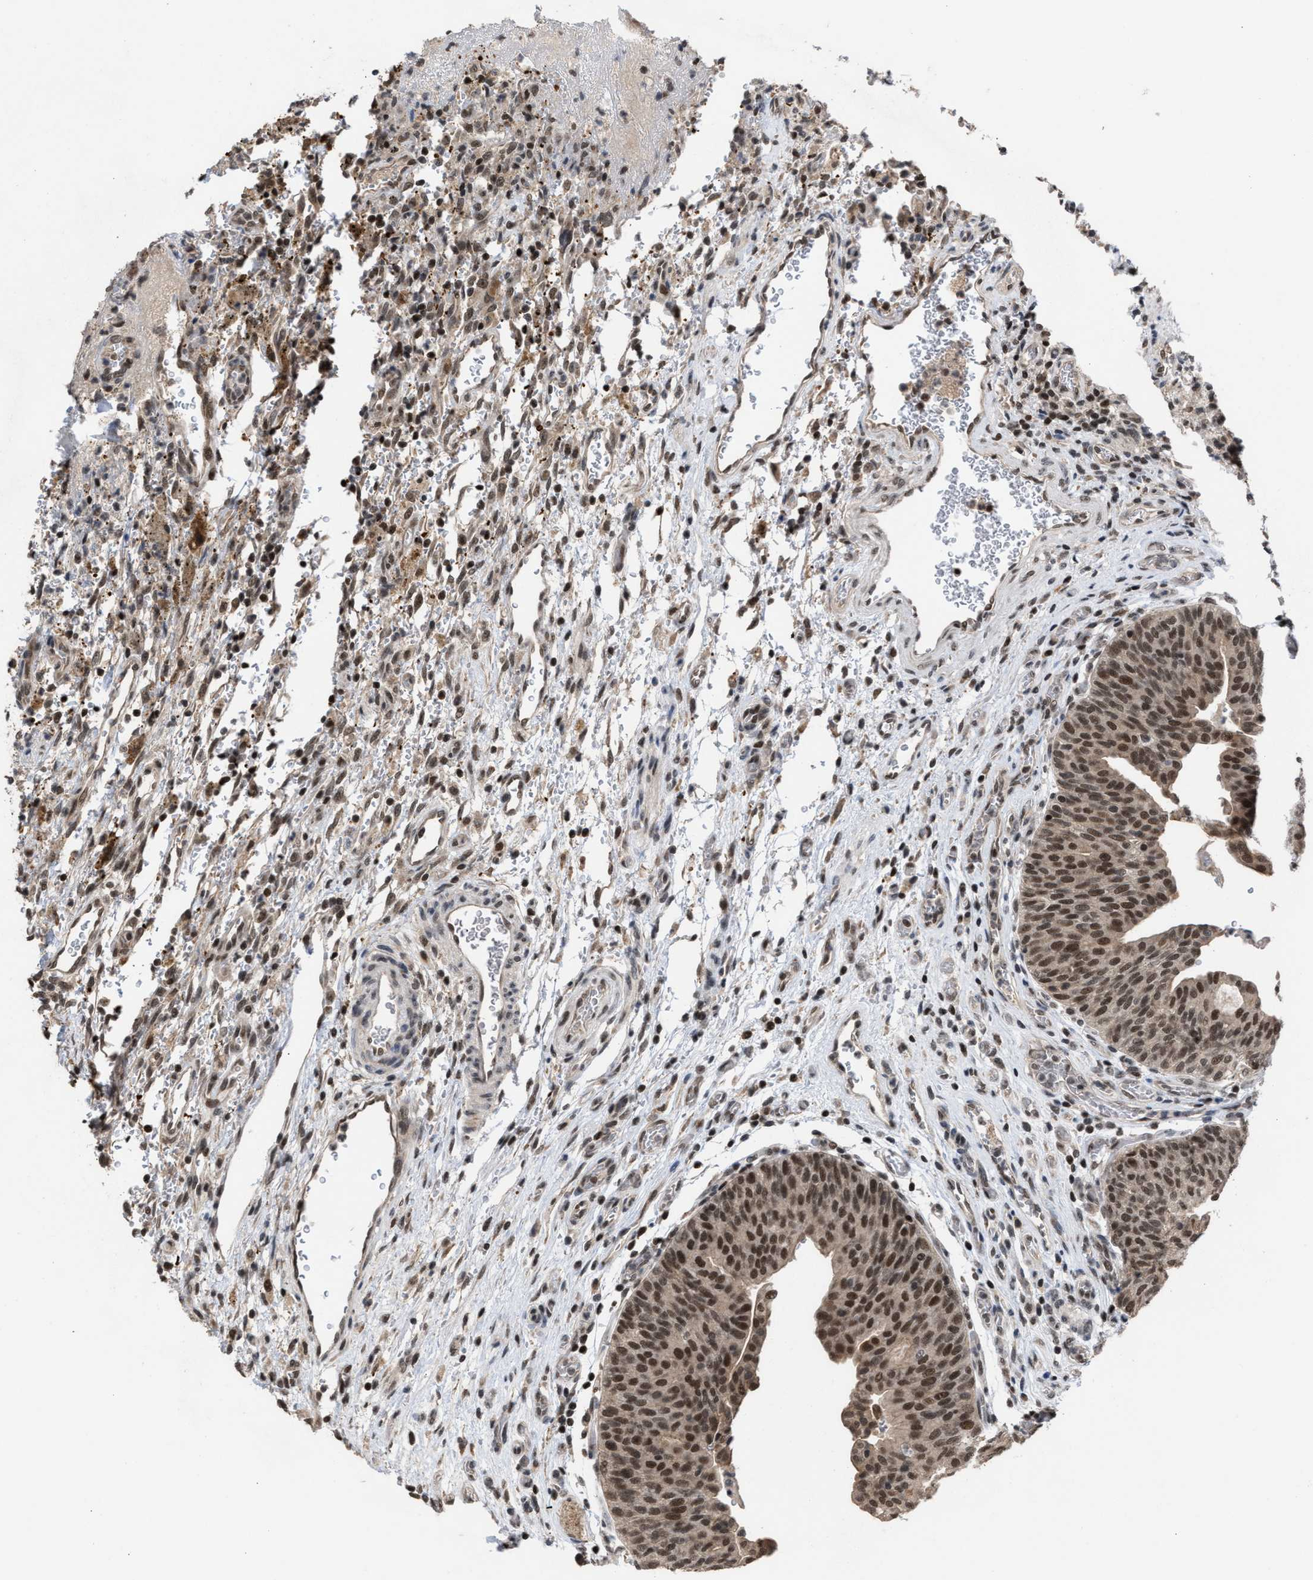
{"staining": {"intensity": "moderate", "quantity": ">75%", "location": "nuclear"}, "tissue": "urothelial cancer", "cell_type": "Tumor cells", "image_type": "cancer", "snomed": [{"axis": "morphology", "description": "Urothelial carcinoma, Low grade"}, {"axis": "morphology", "description": "Urothelial carcinoma, High grade"}, {"axis": "topography", "description": "Urinary bladder"}], "caption": "Immunohistochemical staining of human urothelial carcinoma (low-grade) displays medium levels of moderate nuclear protein positivity in approximately >75% of tumor cells.", "gene": "C9orf78", "patient": {"sex": "male", "age": 35}}